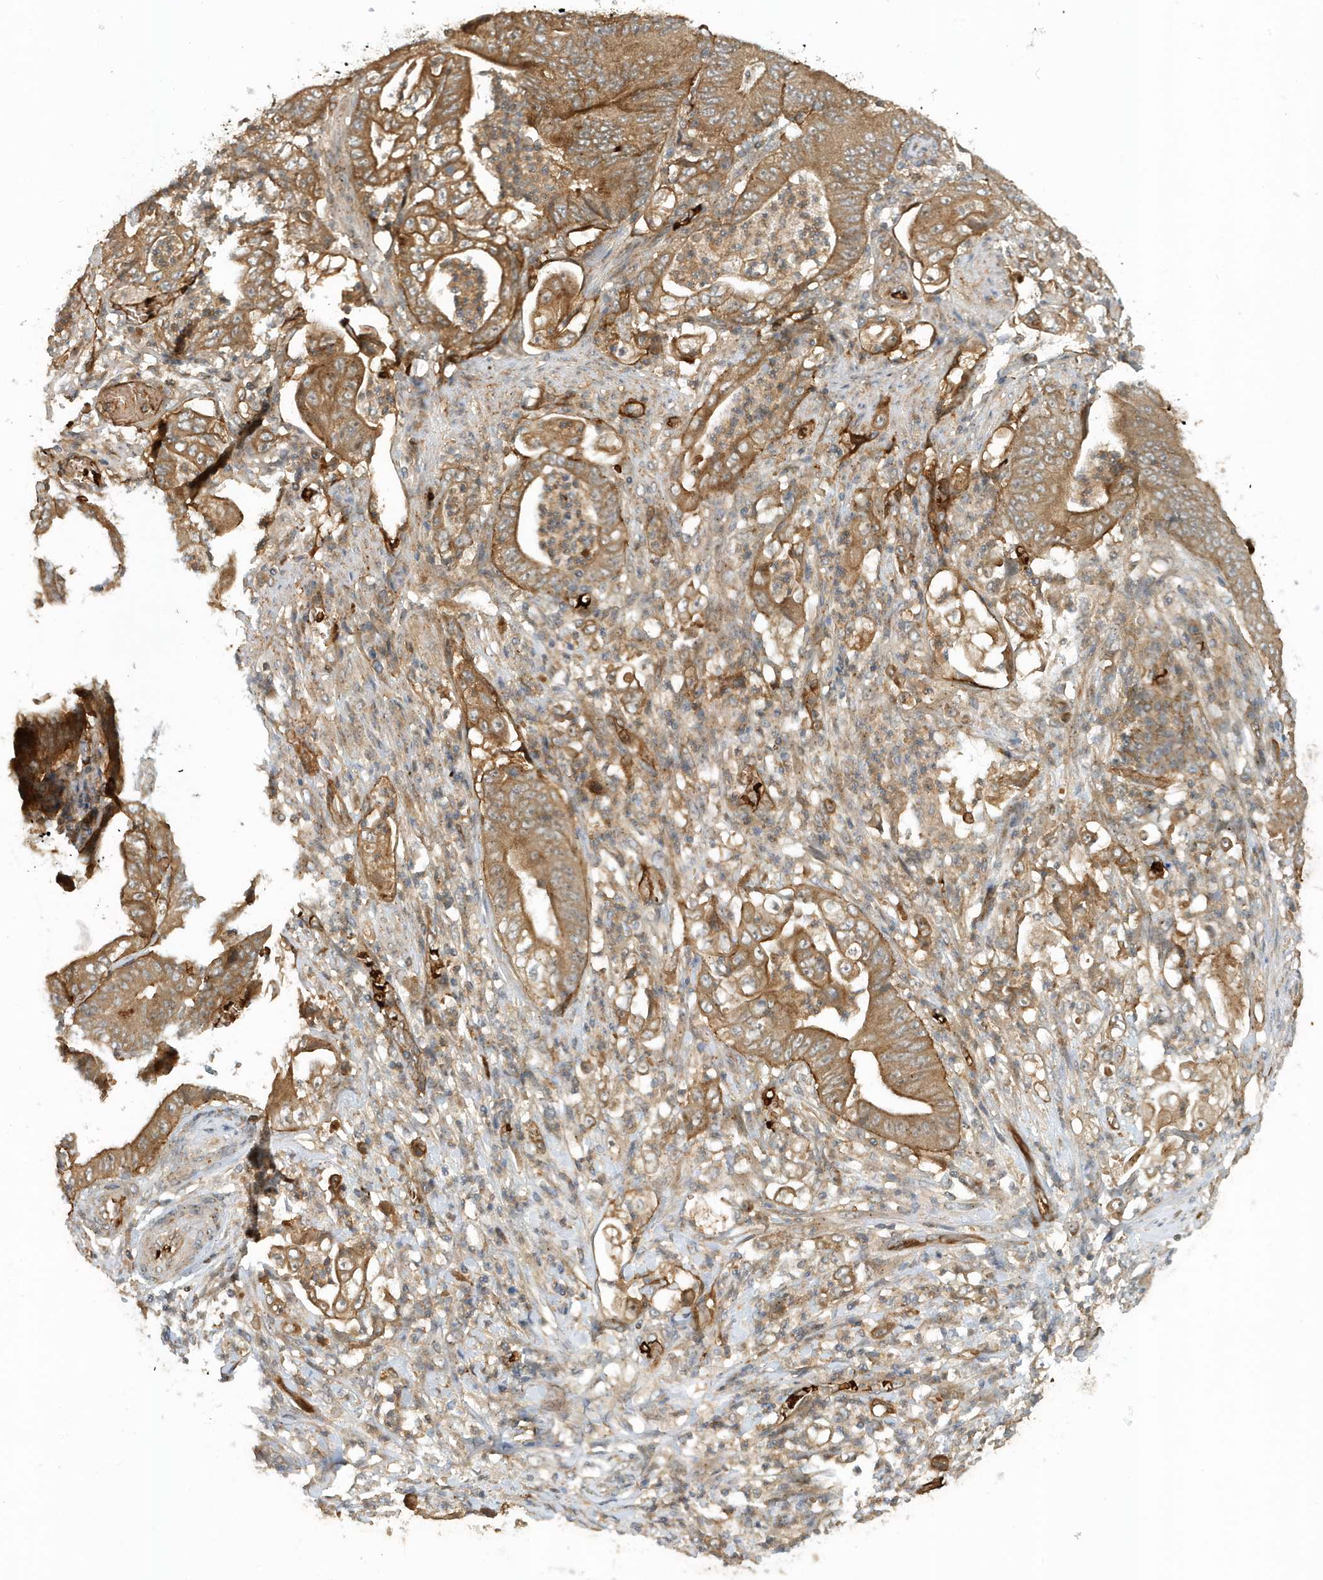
{"staining": {"intensity": "moderate", "quantity": ">75%", "location": "cytoplasmic/membranous"}, "tissue": "stomach cancer", "cell_type": "Tumor cells", "image_type": "cancer", "snomed": [{"axis": "morphology", "description": "Adenocarcinoma, NOS"}, {"axis": "topography", "description": "Stomach"}], "caption": "Human adenocarcinoma (stomach) stained with a brown dye reveals moderate cytoplasmic/membranous positive expression in approximately >75% of tumor cells.", "gene": "FYCO1", "patient": {"sex": "female", "age": 73}}